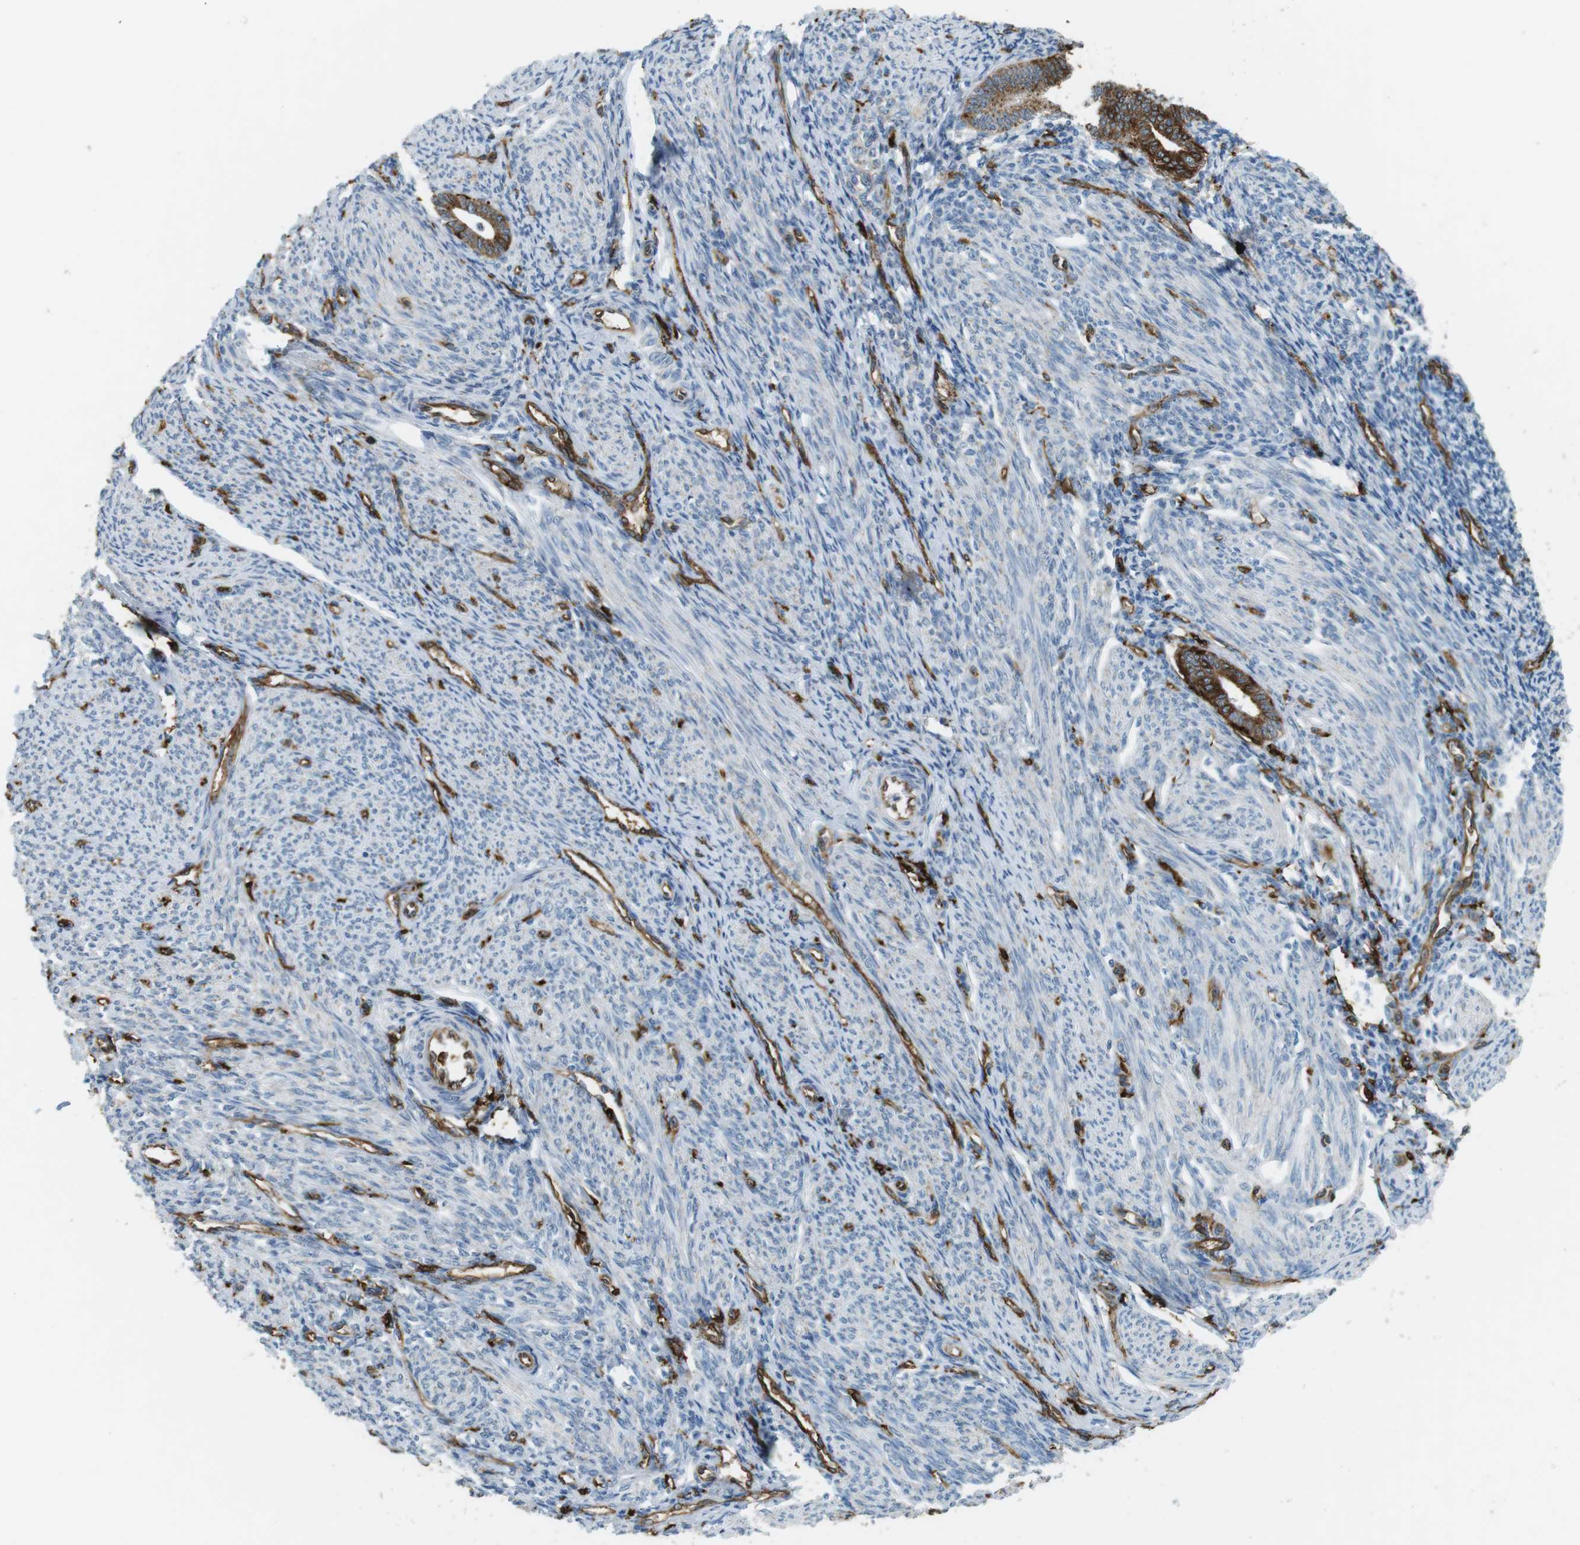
{"staining": {"intensity": "negative", "quantity": "none", "location": "none"}, "tissue": "endometrium", "cell_type": "Cells in endometrial stroma", "image_type": "normal", "snomed": [{"axis": "morphology", "description": "Normal tissue, NOS"}, {"axis": "topography", "description": "Endometrium"}], "caption": "A high-resolution image shows IHC staining of normal endometrium, which shows no significant positivity in cells in endometrial stroma.", "gene": "HLA", "patient": {"sex": "female", "age": 57}}